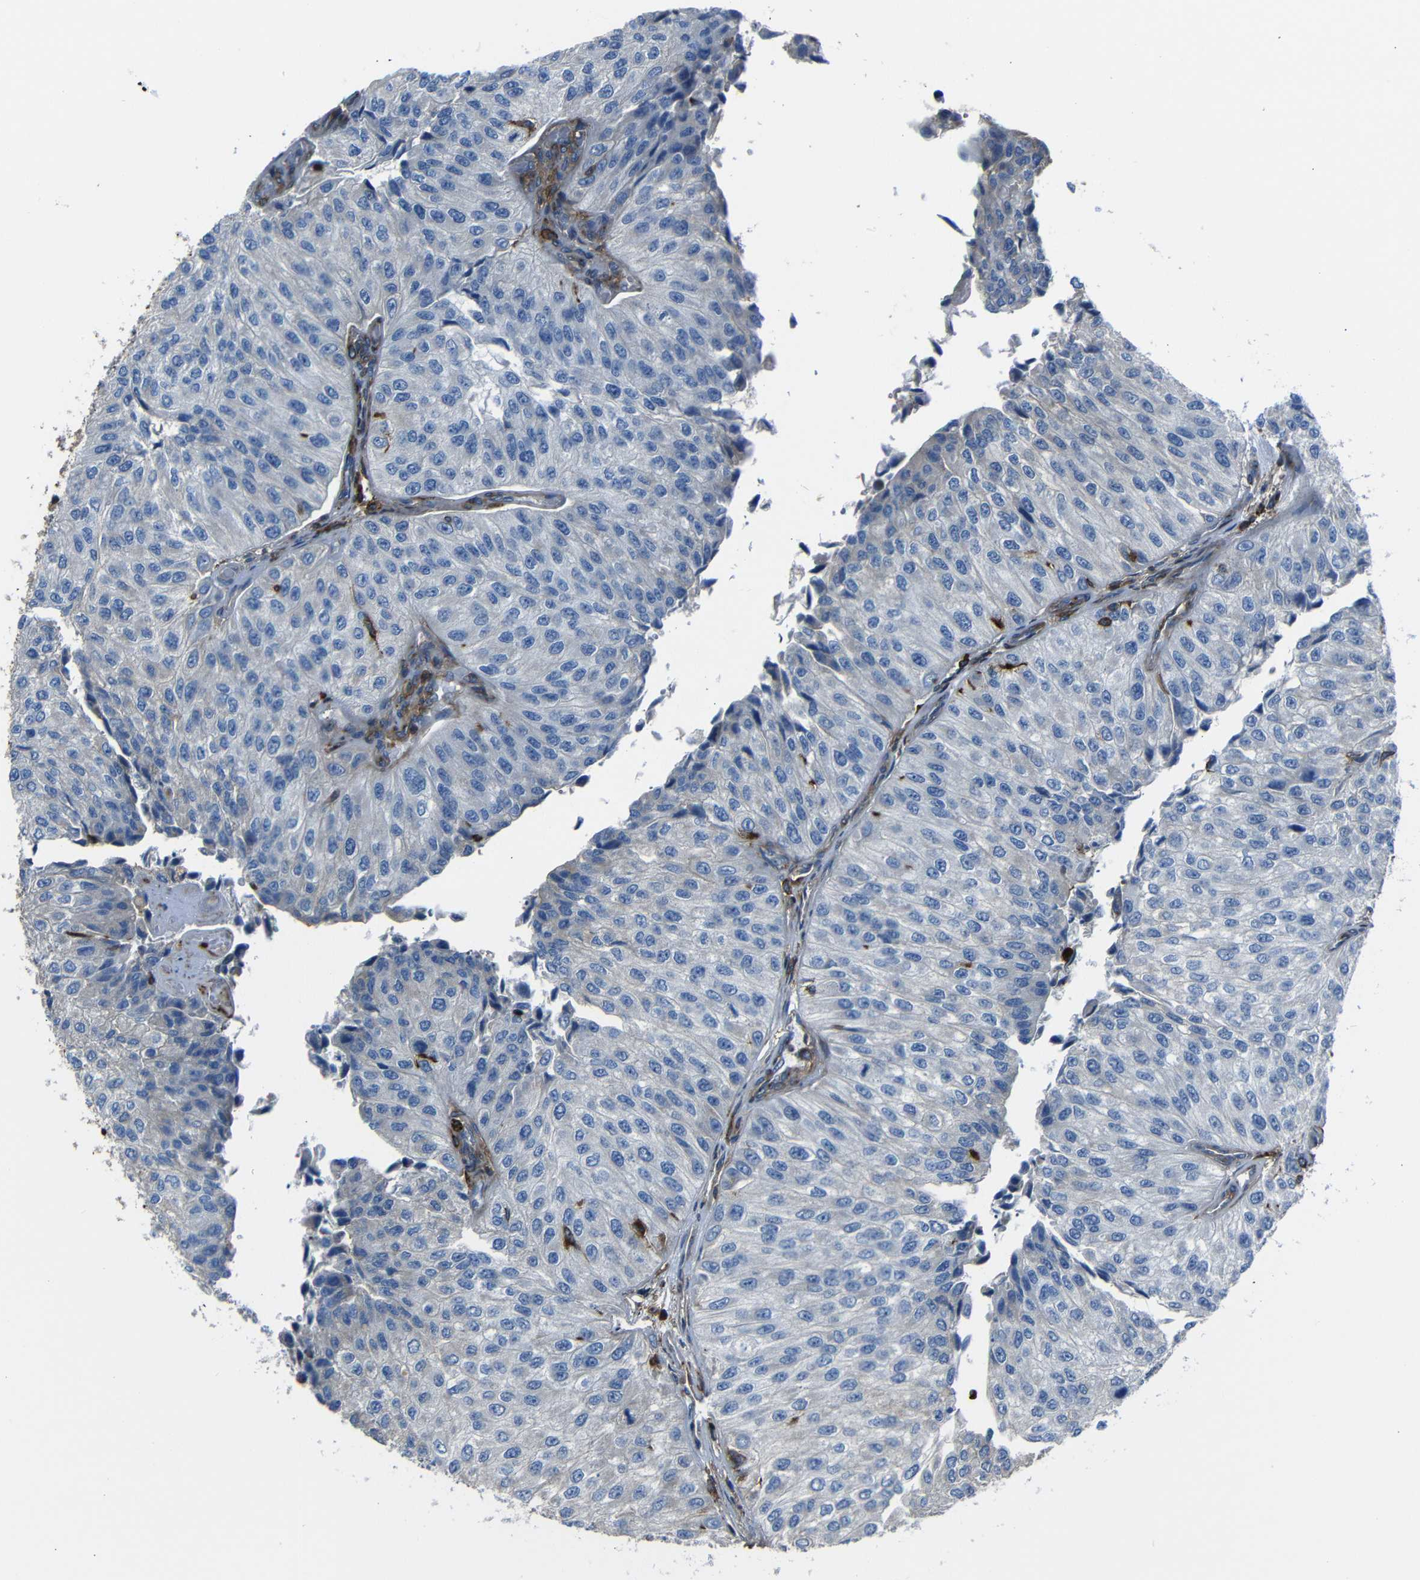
{"staining": {"intensity": "negative", "quantity": "none", "location": "none"}, "tissue": "urothelial cancer", "cell_type": "Tumor cells", "image_type": "cancer", "snomed": [{"axis": "morphology", "description": "Urothelial carcinoma, High grade"}, {"axis": "topography", "description": "Kidney"}, {"axis": "topography", "description": "Urinary bladder"}], "caption": "Tumor cells show no significant positivity in urothelial cancer.", "gene": "ADGRE5", "patient": {"sex": "male", "age": 77}}